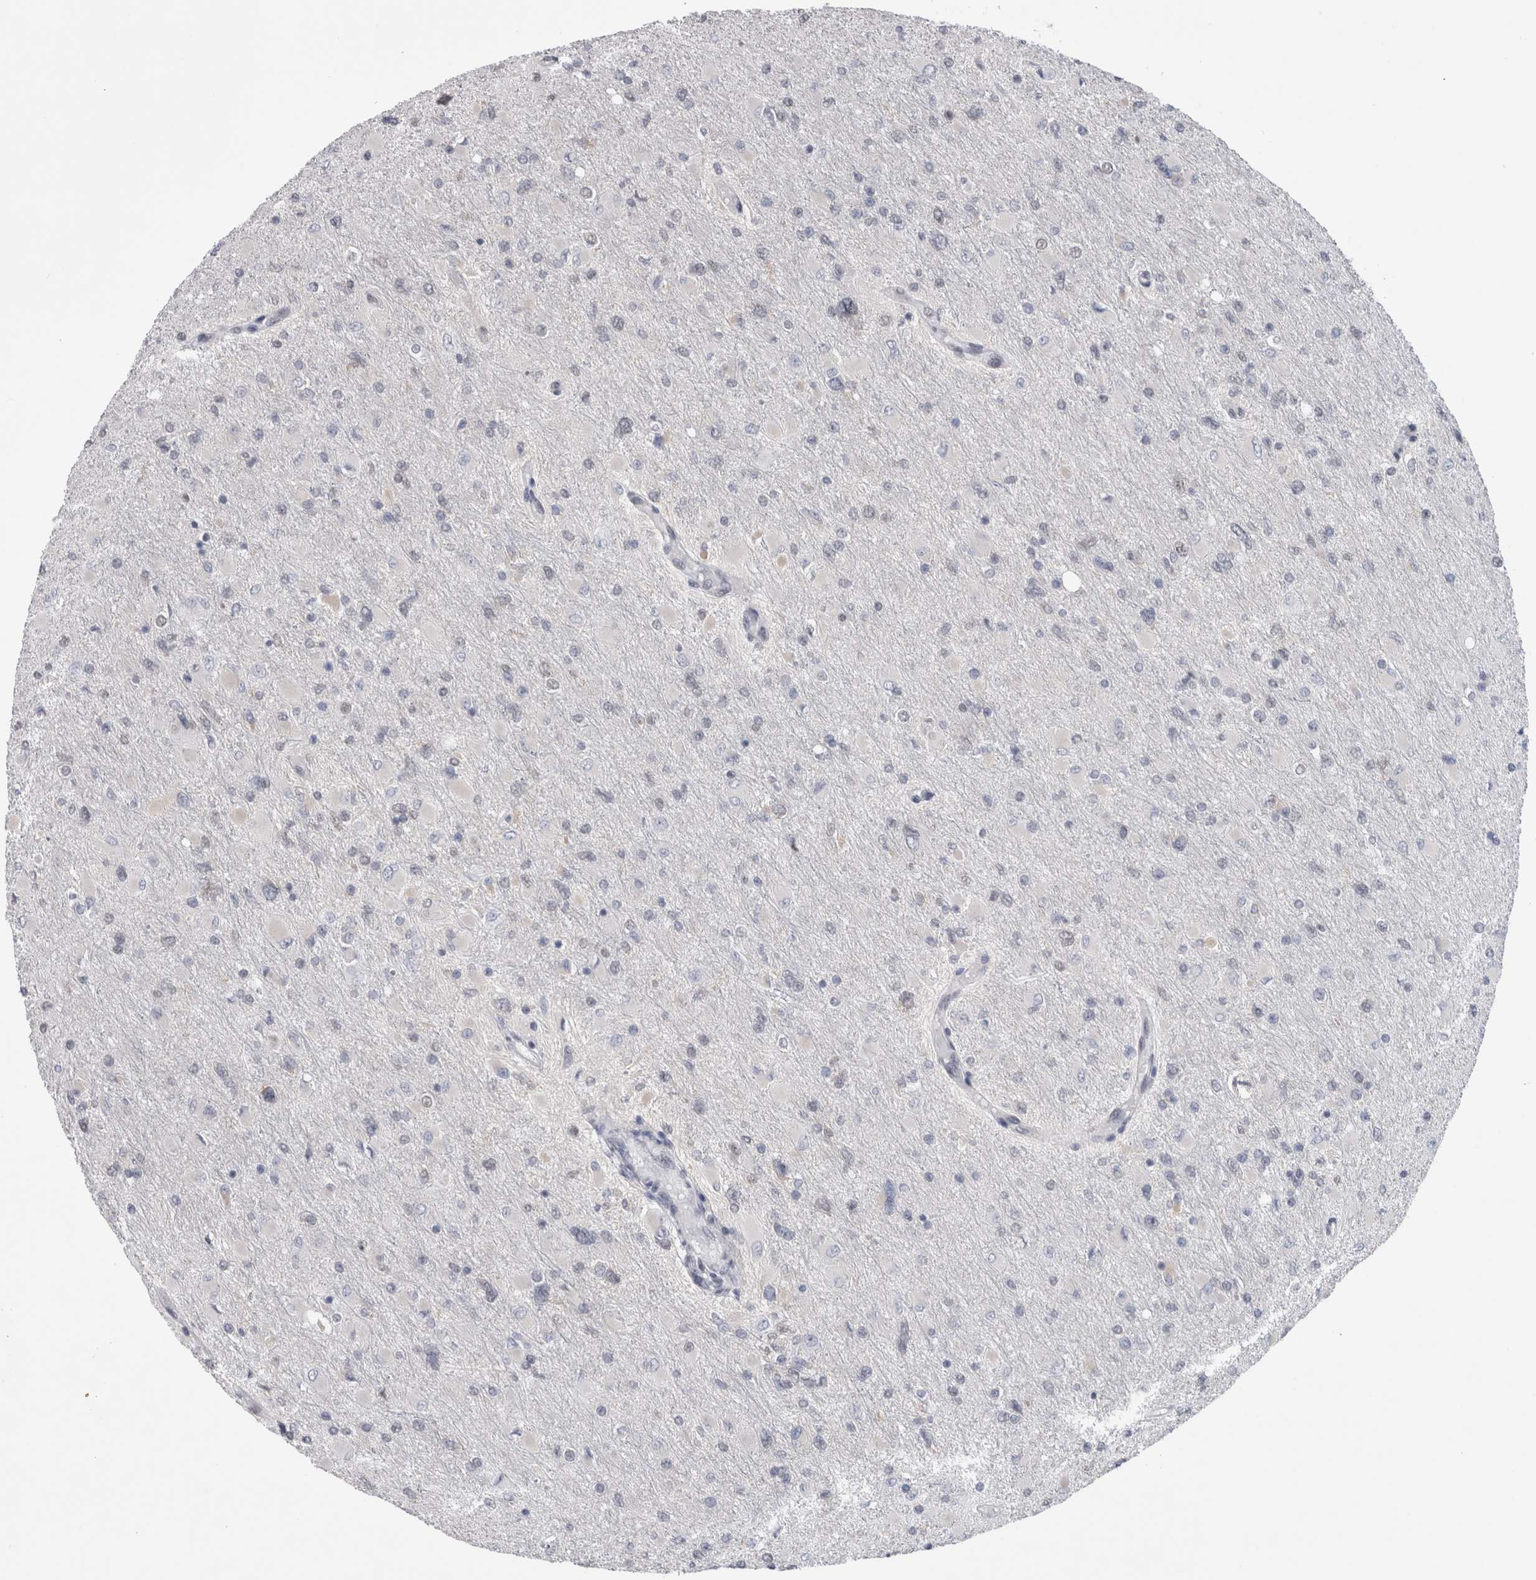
{"staining": {"intensity": "negative", "quantity": "none", "location": "none"}, "tissue": "glioma", "cell_type": "Tumor cells", "image_type": "cancer", "snomed": [{"axis": "morphology", "description": "Glioma, malignant, High grade"}, {"axis": "topography", "description": "Cerebral cortex"}], "caption": "The photomicrograph shows no staining of tumor cells in glioma. The staining was performed using DAB to visualize the protein expression in brown, while the nuclei were stained in blue with hematoxylin (Magnification: 20x).", "gene": "API5", "patient": {"sex": "female", "age": 36}}